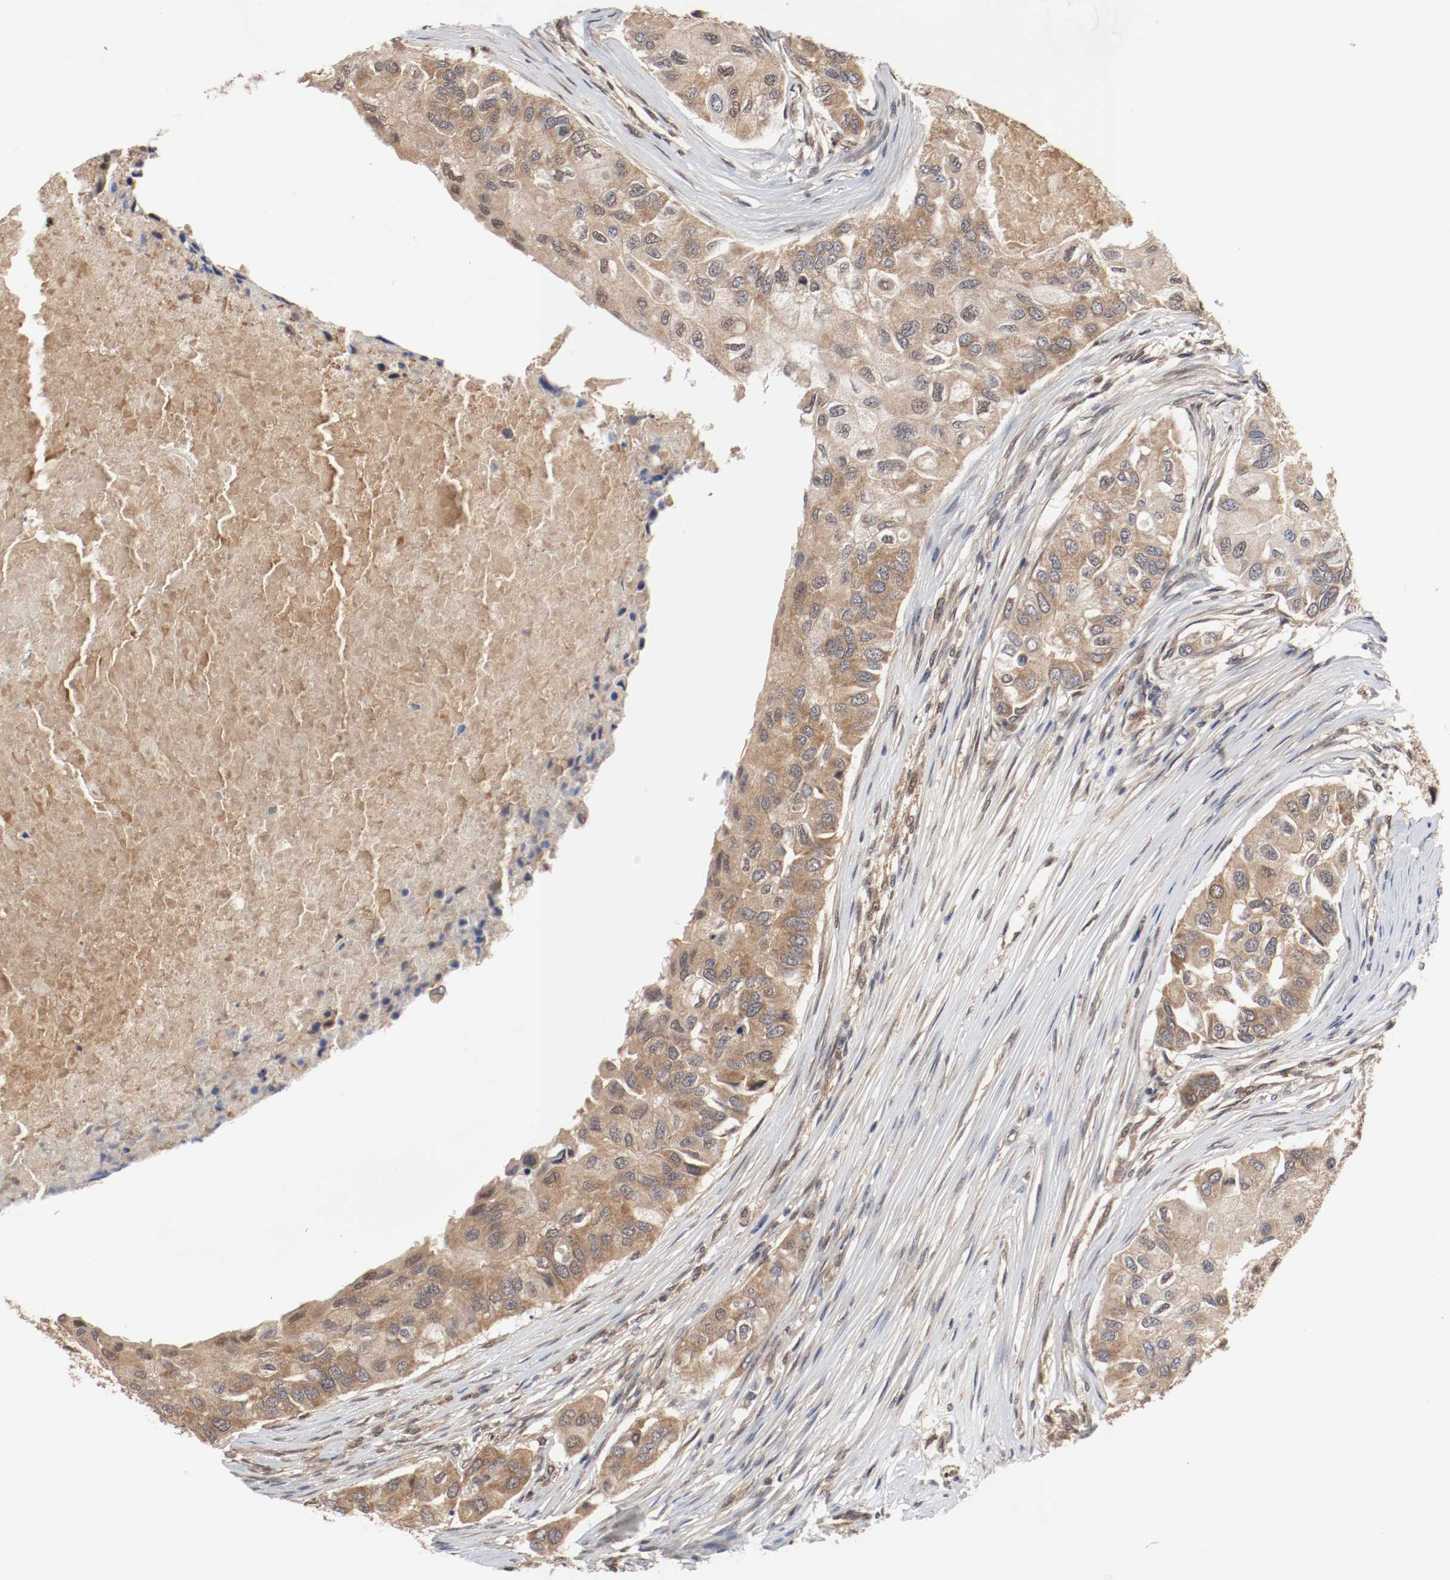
{"staining": {"intensity": "moderate", "quantity": ">75%", "location": "cytoplasmic/membranous"}, "tissue": "breast cancer", "cell_type": "Tumor cells", "image_type": "cancer", "snomed": [{"axis": "morphology", "description": "Normal tissue, NOS"}, {"axis": "morphology", "description": "Duct carcinoma"}, {"axis": "topography", "description": "Breast"}], "caption": "About >75% of tumor cells in breast invasive ductal carcinoma show moderate cytoplasmic/membranous protein positivity as visualized by brown immunohistochemical staining.", "gene": "AFG3L2", "patient": {"sex": "female", "age": 49}}